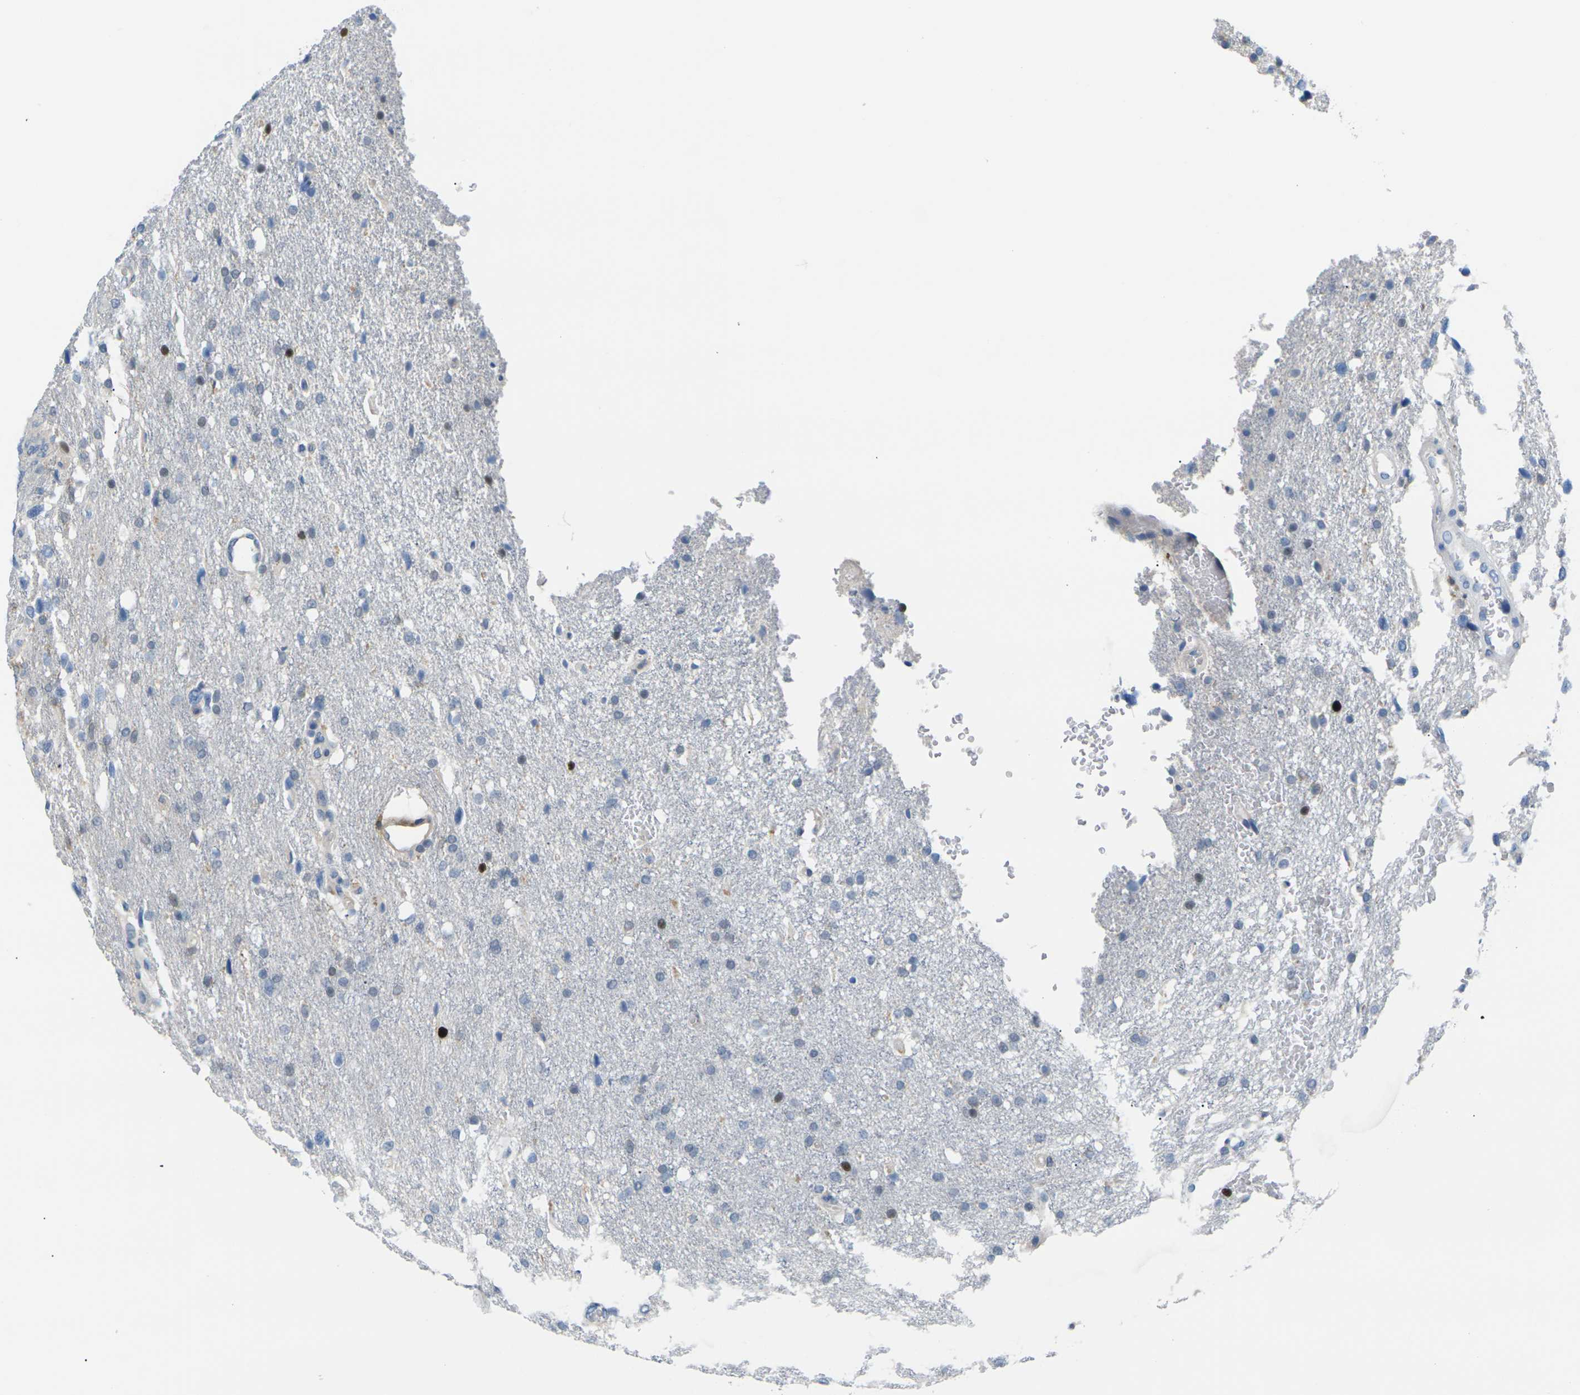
{"staining": {"intensity": "strong", "quantity": "<25%", "location": "nuclear"}, "tissue": "glioma", "cell_type": "Tumor cells", "image_type": "cancer", "snomed": [{"axis": "morphology", "description": "Glioma, malignant, High grade"}, {"axis": "topography", "description": "Brain"}], "caption": "Tumor cells demonstrate medium levels of strong nuclear positivity in approximately <25% of cells in malignant high-grade glioma.", "gene": "RPS6KA3", "patient": {"sex": "female", "age": 58}}